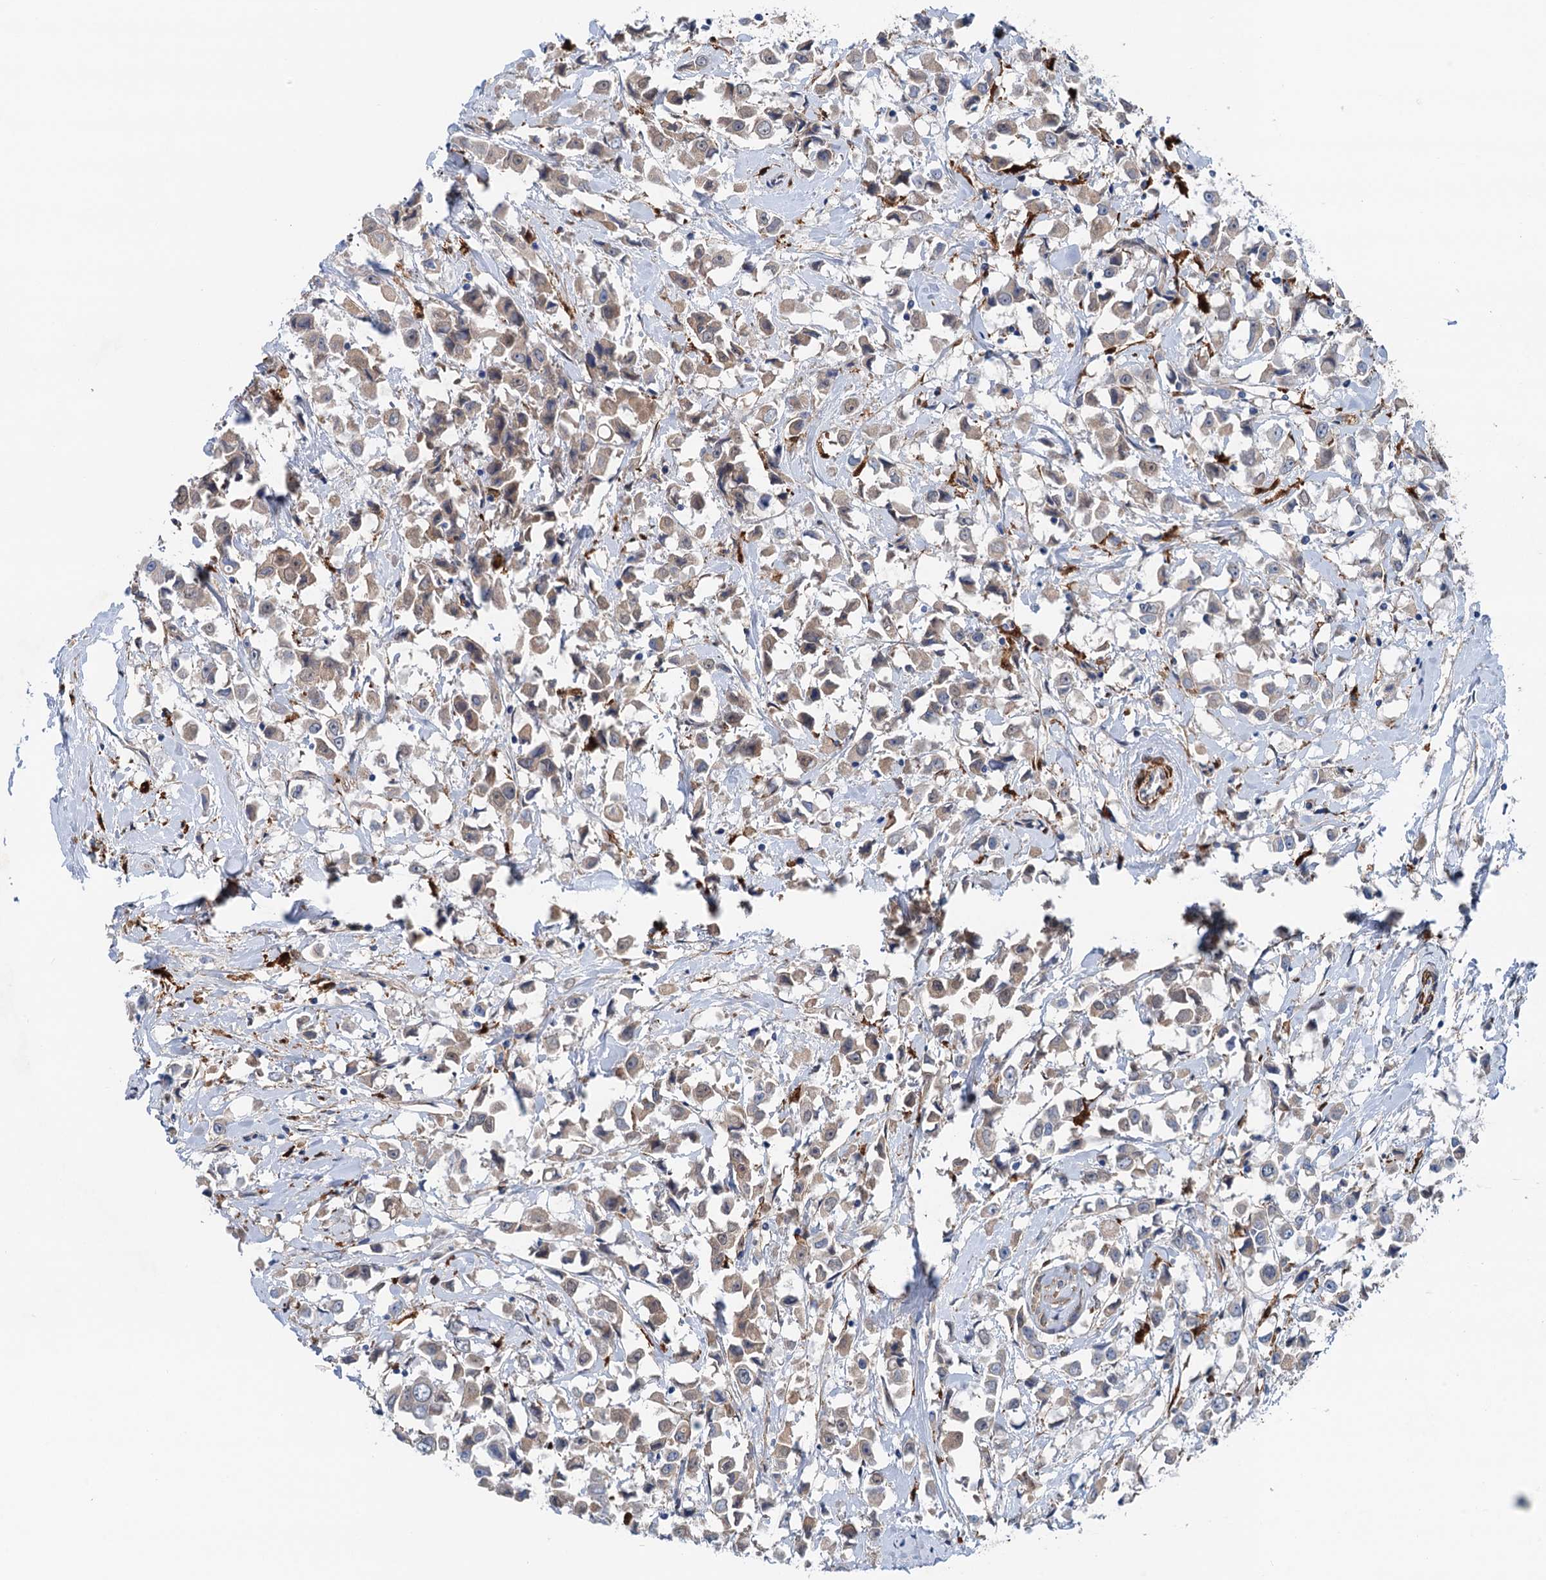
{"staining": {"intensity": "weak", "quantity": "25%-75%", "location": "cytoplasmic/membranous"}, "tissue": "breast cancer", "cell_type": "Tumor cells", "image_type": "cancer", "snomed": [{"axis": "morphology", "description": "Duct carcinoma"}, {"axis": "topography", "description": "Breast"}], "caption": "The histopathology image reveals immunohistochemical staining of breast invasive ductal carcinoma. There is weak cytoplasmic/membranous expression is appreciated in approximately 25%-75% of tumor cells.", "gene": "CSTPP1", "patient": {"sex": "female", "age": 61}}